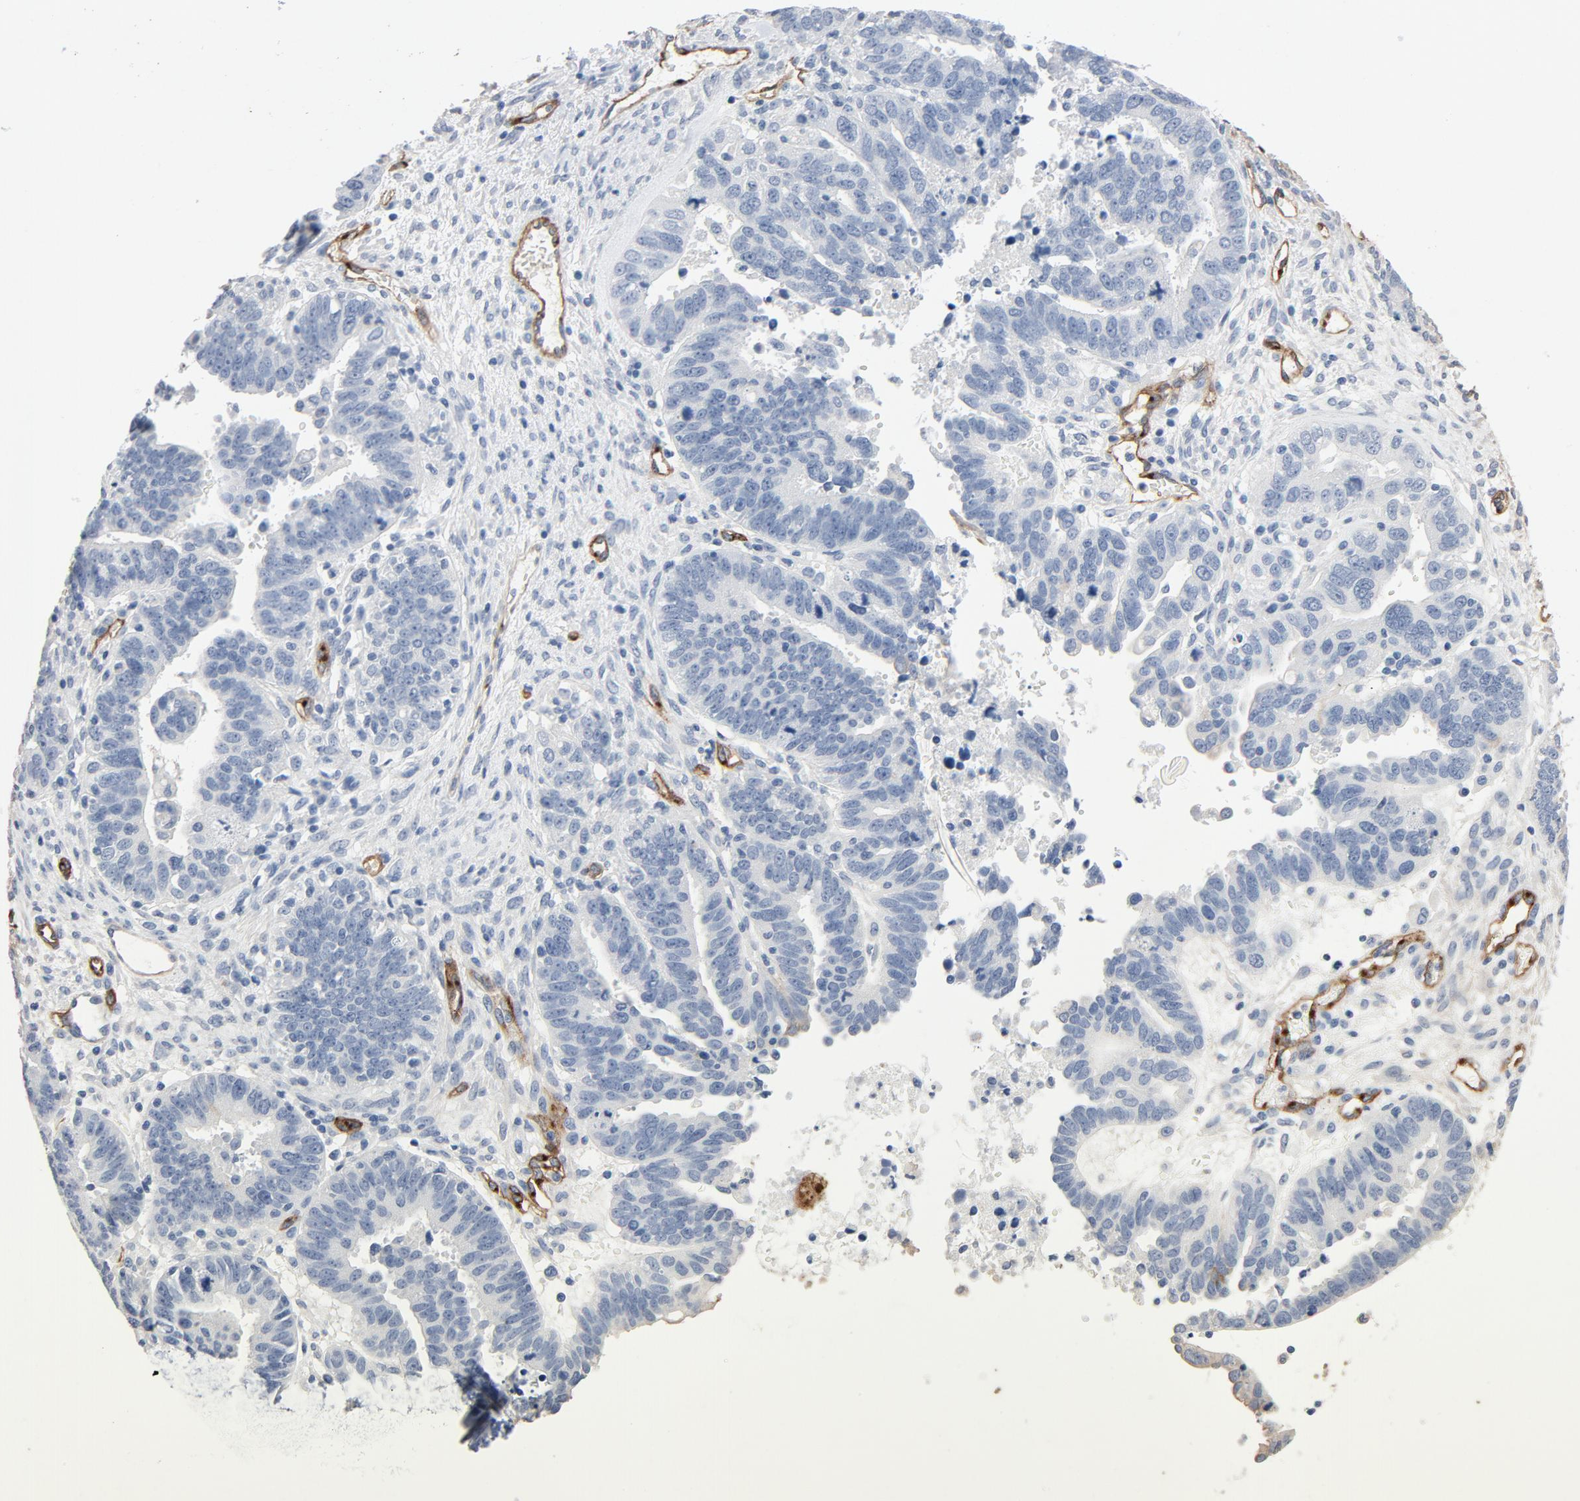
{"staining": {"intensity": "negative", "quantity": "none", "location": "none"}, "tissue": "ovarian cancer", "cell_type": "Tumor cells", "image_type": "cancer", "snomed": [{"axis": "morphology", "description": "Carcinoma, endometroid"}, {"axis": "morphology", "description": "Cystadenocarcinoma, serous, NOS"}, {"axis": "topography", "description": "Ovary"}], "caption": "A high-resolution micrograph shows immunohistochemistry staining of ovarian cancer, which exhibits no significant staining in tumor cells. (DAB immunohistochemistry, high magnification).", "gene": "KDR", "patient": {"sex": "female", "age": 45}}